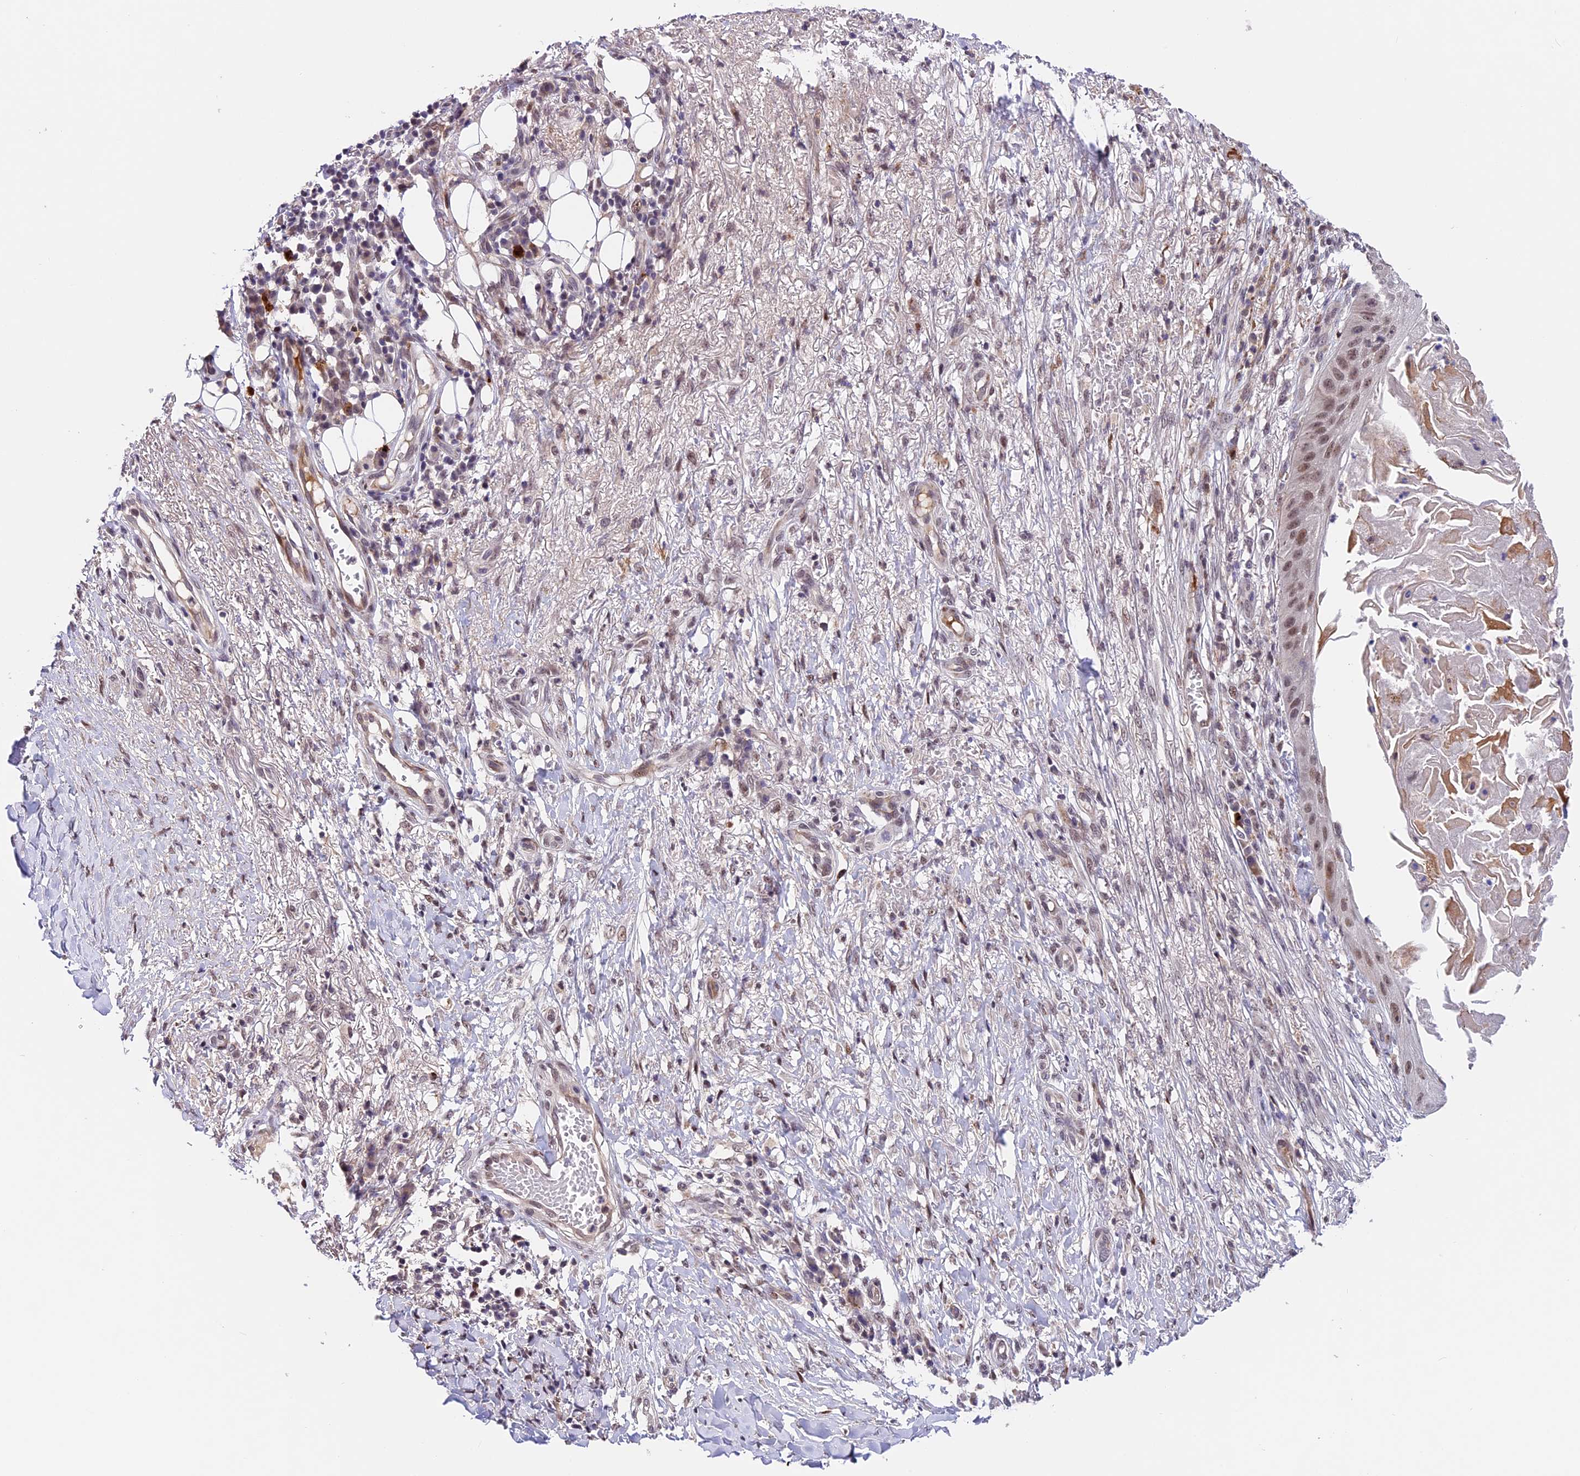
{"staining": {"intensity": "moderate", "quantity": ">75%", "location": "nuclear"}, "tissue": "skin cancer", "cell_type": "Tumor cells", "image_type": "cancer", "snomed": [{"axis": "morphology", "description": "Squamous cell carcinoma, NOS"}, {"axis": "topography", "description": "Skin"}], "caption": "IHC staining of skin cancer, which exhibits medium levels of moderate nuclear positivity in about >75% of tumor cells indicating moderate nuclear protein staining. The staining was performed using DAB (3,3'-diaminobenzidine) (brown) for protein detection and nuclei were counterstained in hematoxylin (blue).", "gene": "FBXO45", "patient": {"sex": "male", "age": 70}}